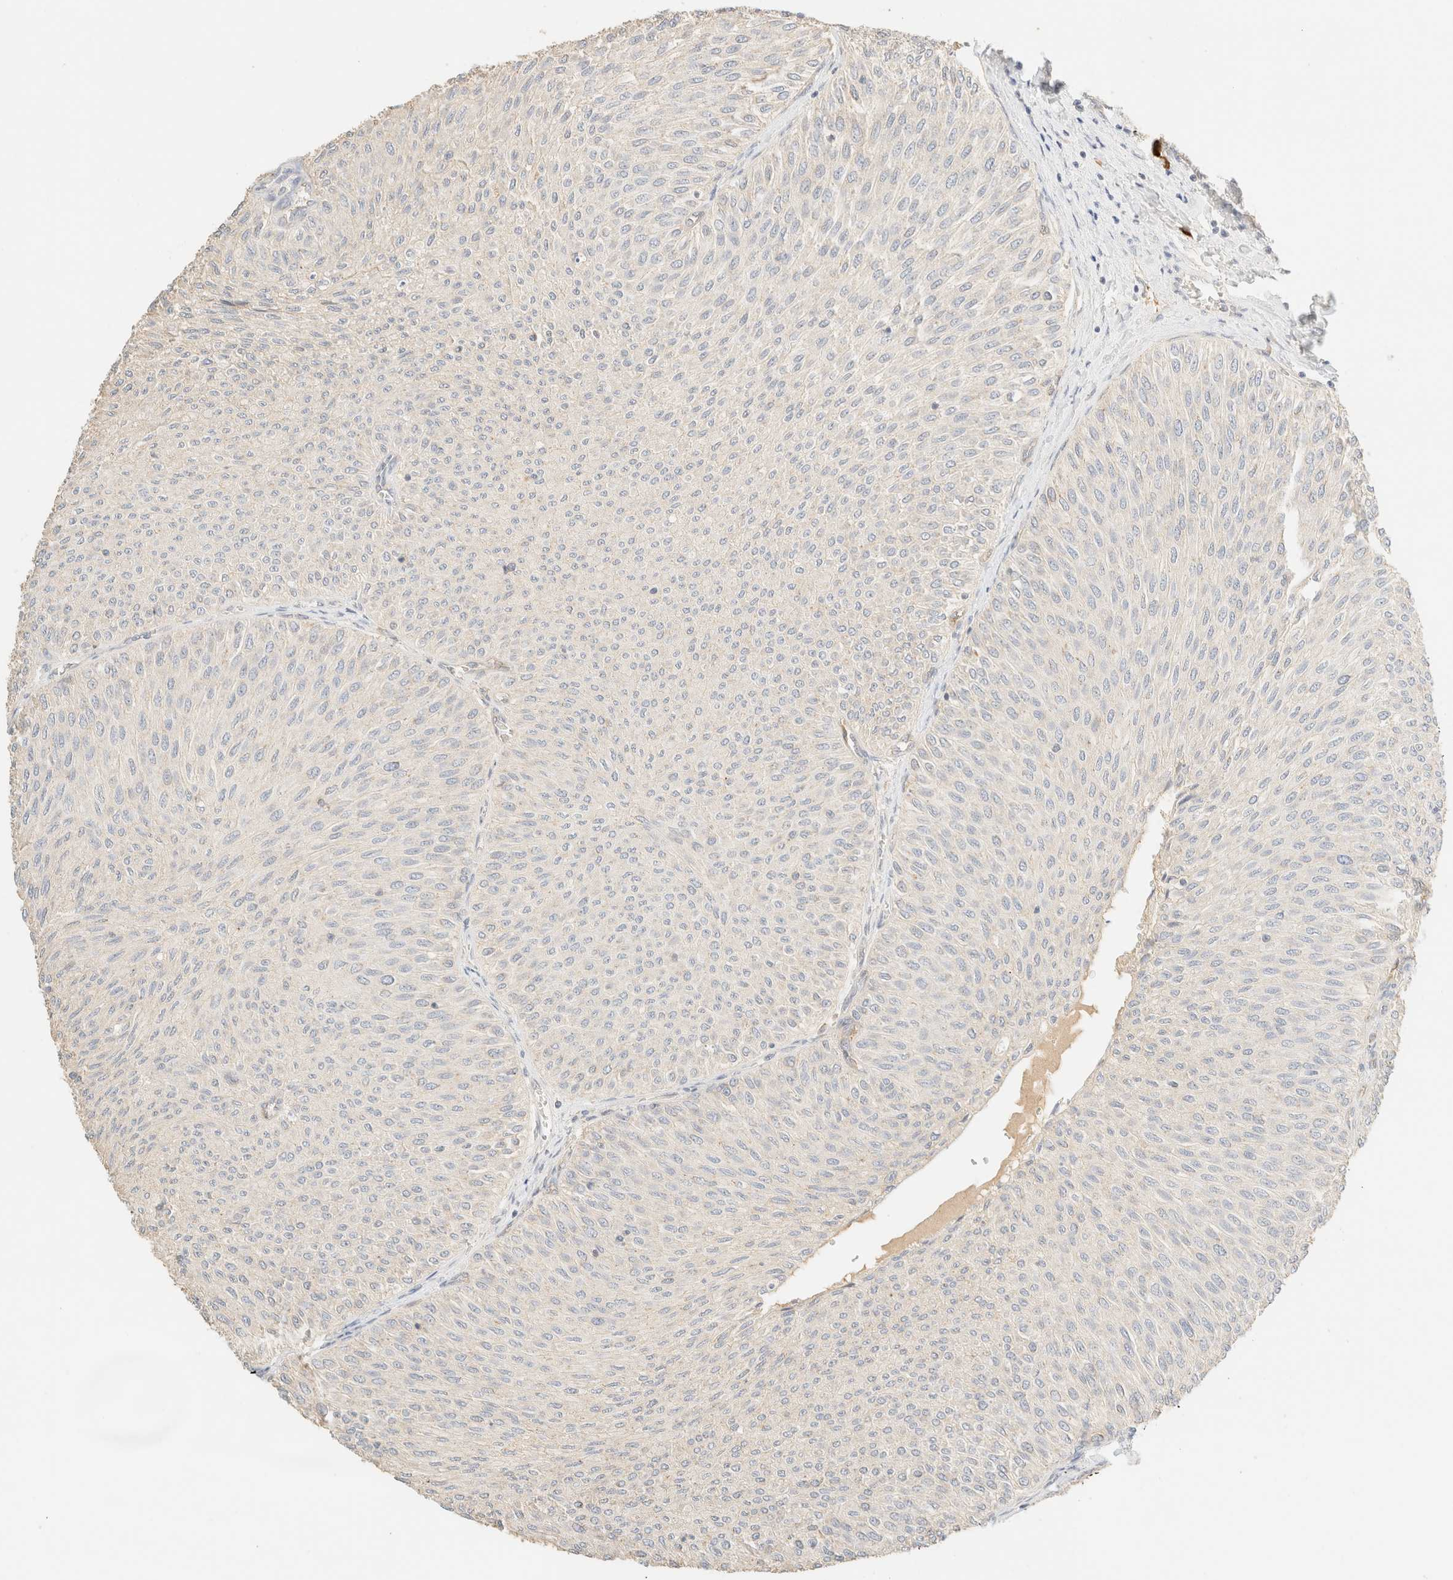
{"staining": {"intensity": "negative", "quantity": "none", "location": "none"}, "tissue": "urothelial cancer", "cell_type": "Tumor cells", "image_type": "cancer", "snomed": [{"axis": "morphology", "description": "Urothelial carcinoma, Low grade"}, {"axis": "topography", "description": "Urinary bladder"}], "caption": "IHC image of human urothelial carcinoma (low-grade) stained for a protein (brown), which shows no expression in tumor cells. Brightfield microscopy of immunohistochemistry stained with DAB (3,3'-diaminobenzidine) (brown) and hematoxylin (blue), captured at high magnification.", "gene": "FHOD1", "patient": {"sex": "male", "age": 78}}